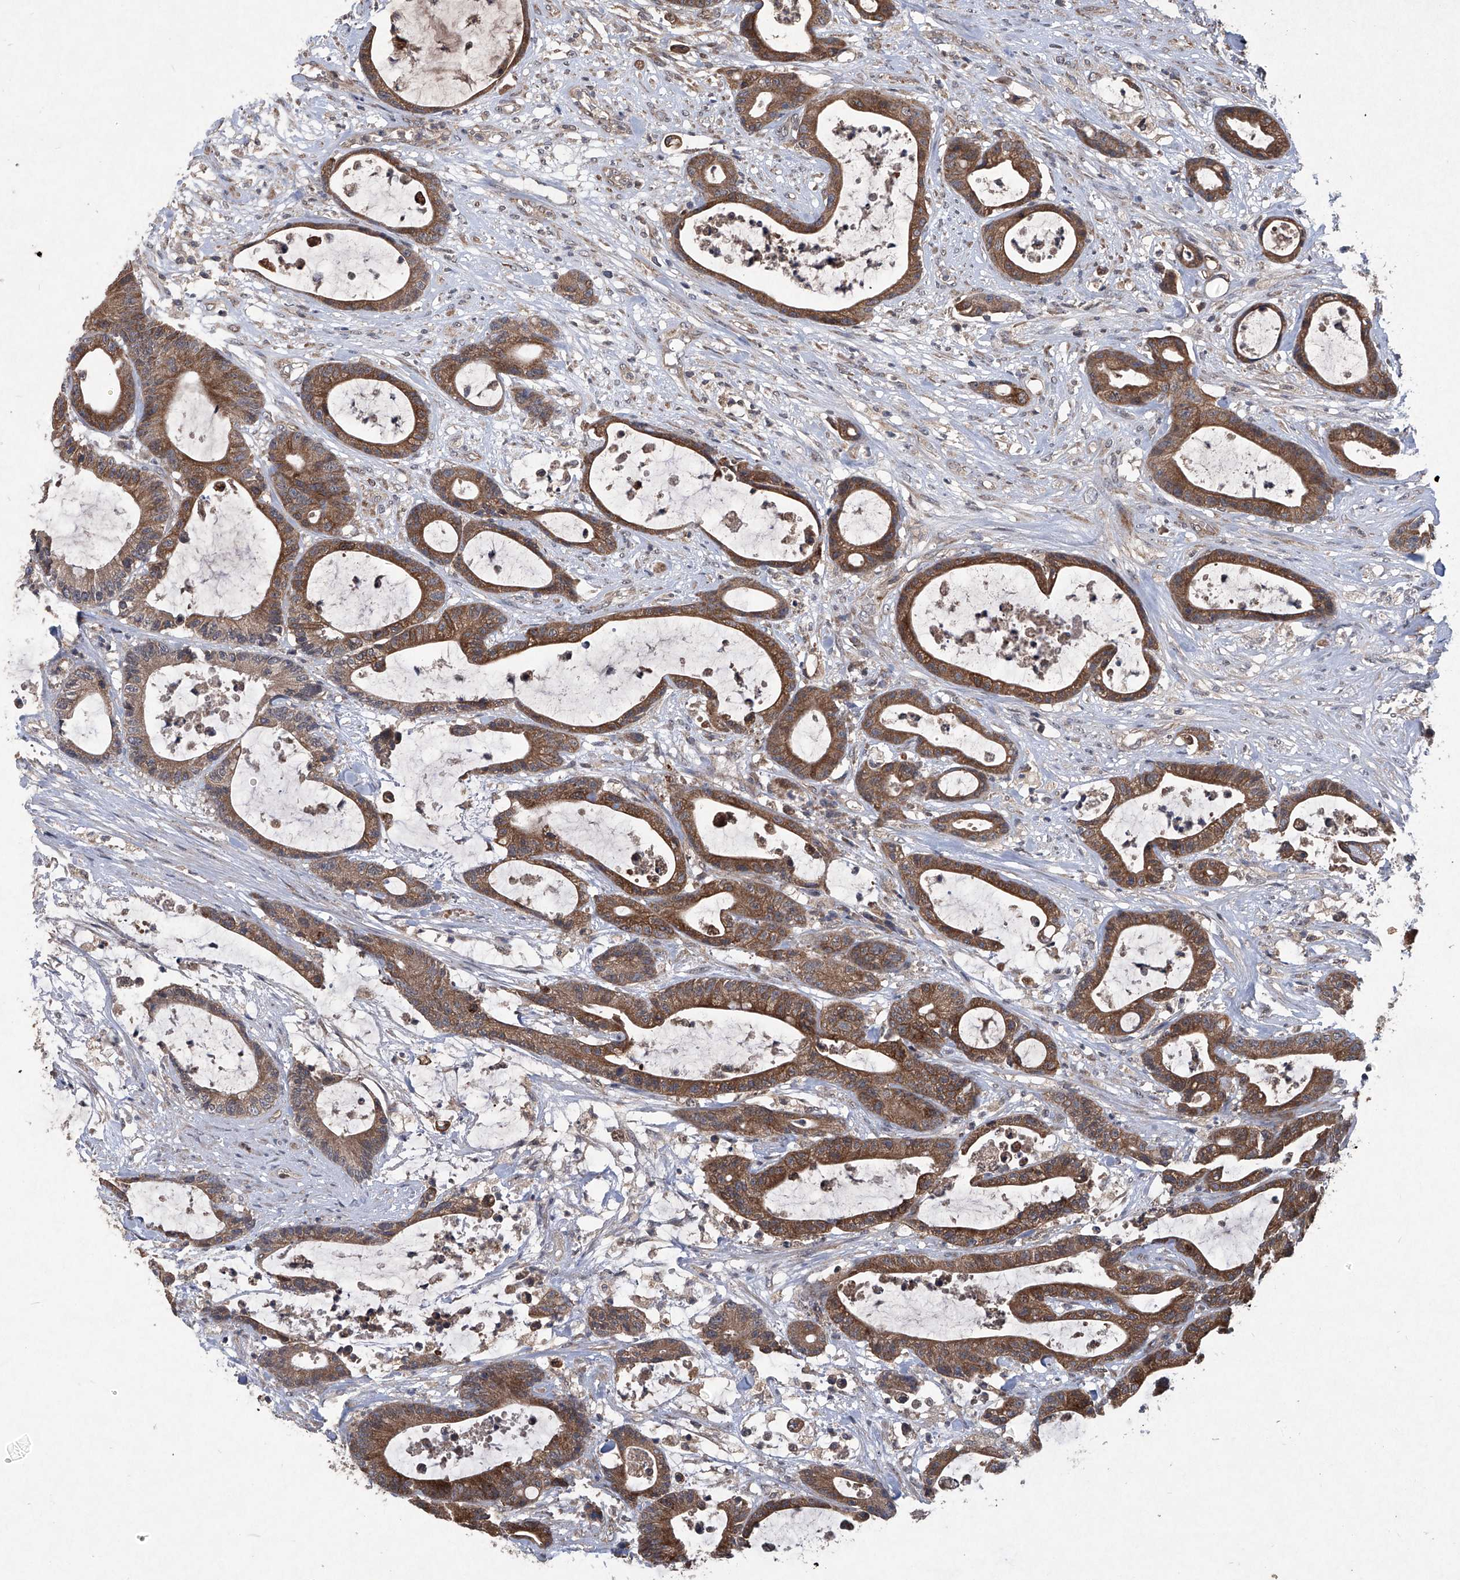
{"staining": {"intensity": "moderate", "quantity": ">75%", "location": "cytoplasmic/membranous"}, "tissue": "colorectal cancer", "cell_type": "Tumor cells", "image_type": "cancer", "snomed": [{"axis": "morphology", "description": "Adenocarcinoma, NOS"}, {"axis": "topography", "description": "Colon"}], "caption": "There is medium levels of moderate cytoplasmic/membranous expression in tumor cells of colorectal cancer, as demonstrated by immunohistochemical staining (brown color).", "gene": "SUMF2", "patient": {"sex": "female", "age": 84}}